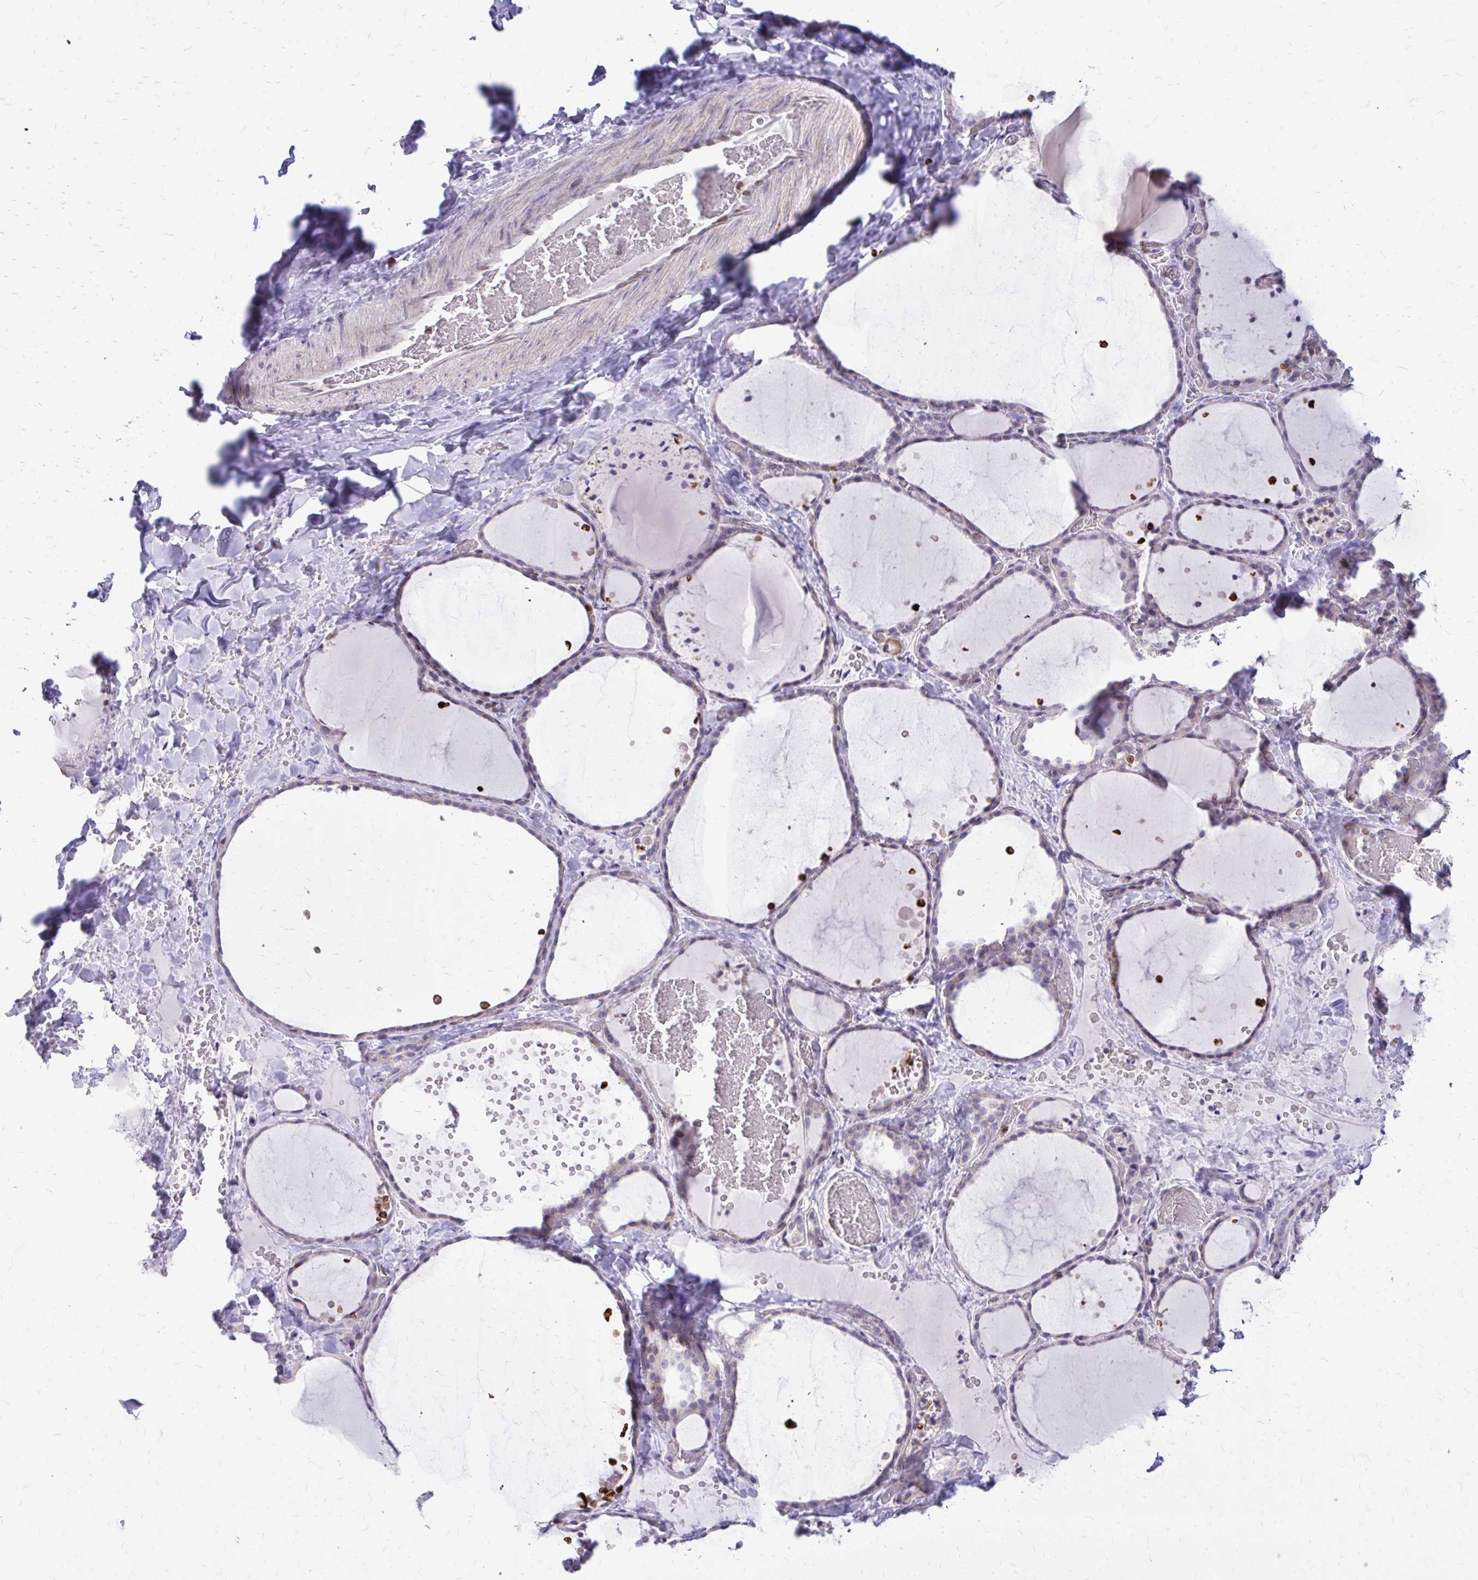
{"staining": {"intensity": "negative", "quantity": "none", "location": "none"}, "tissue": "thyroid gland", "cell_type": "Glandular cells", "image_type": "normal", "snomed": [{"axis": "morphology", "description": "Normal tissue, NOS"}, {"axis": "topography", "description": "Thyroid gland"}], "caption": "Immunohistochemical staining of benign human thyroid gland reveals no significant positivity in glandular cells. (Brightfield microscopy of DAB (3,3'-diaminobenzidine) immunohistochemistry (IHC) at high magnification).", "gene": "RPS6KA2", "patient": {"sex": "female", "age": 36}}